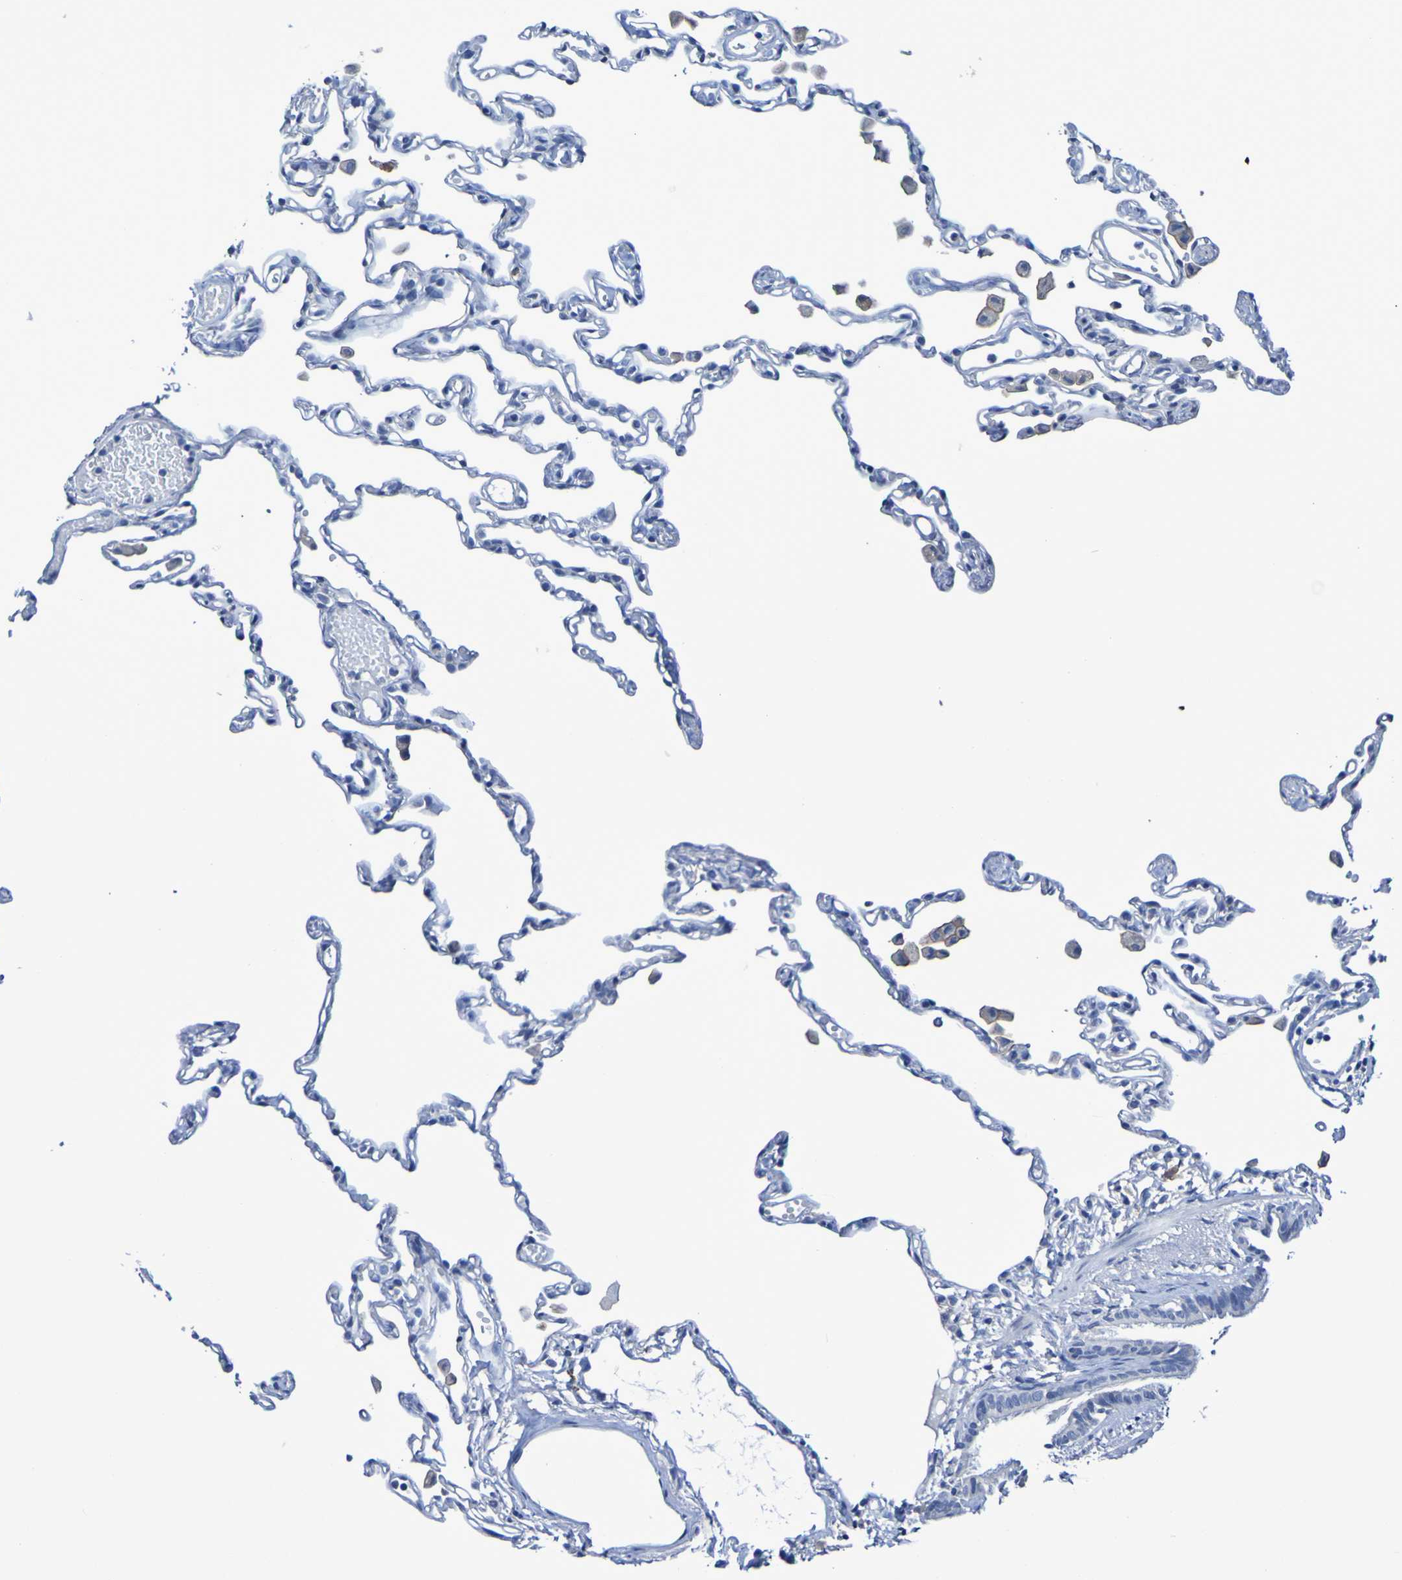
{"staining": {"intensity": "negative", "quantity": "none", "location": "none"}, "tissue": "lung", "cell_type": "Alveolar cells", "image_type": "normal", "snomed": [{"axis": "morphology", "description": "Normal tissue, NOS"}, {"axis": "topography", "description": "Lung"}], "caption": "A photomicrograph of lung stained for a protein exhibits no brown staining in alveolar cells. The staining is performed using DAB brown chromogen with nuclei counter-stained in using hematoxylin.", "gene": "SLC3A2", "patient": {"sex": "female", "age": 49}}